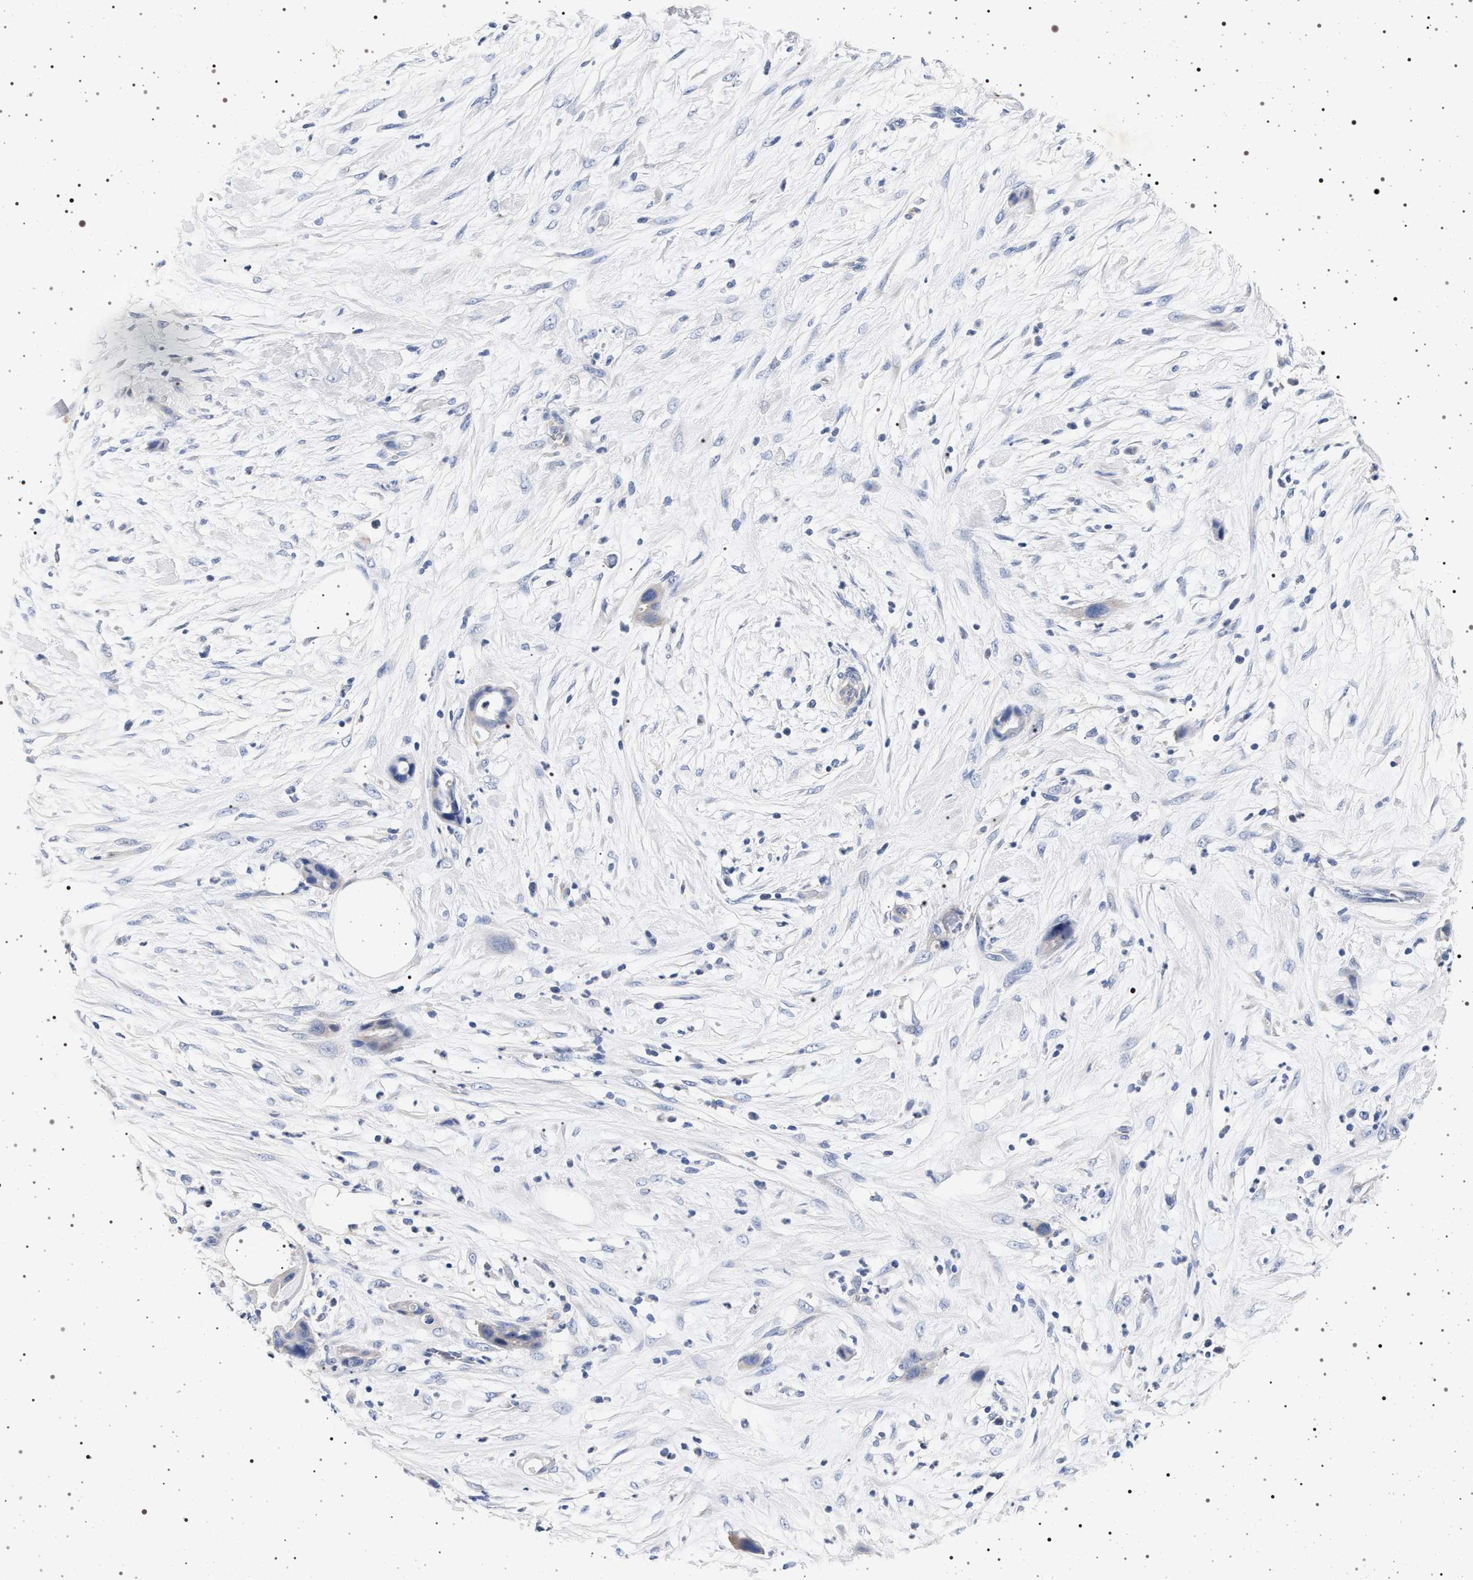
{"staining": {"intensity": "negative", "quantity": "none", "location": "none"}, "tissue": "pancreatic cancer", "cell_type": "Tumor cells", "image_type": "cancer", "snomed": [{"axis": "morphology", "description": "Adenocarcinoma, NOS"}, {"axis": "topography", "description": "Pancreas"}], "caption": "IHC histopathology image of human pancreatic adenocarcinoma stained for a protein (brown), which exhibits no positivity in tumor cells.", "gene": "HSD17B1", "patient": {"sex": "male", "age": 59}}